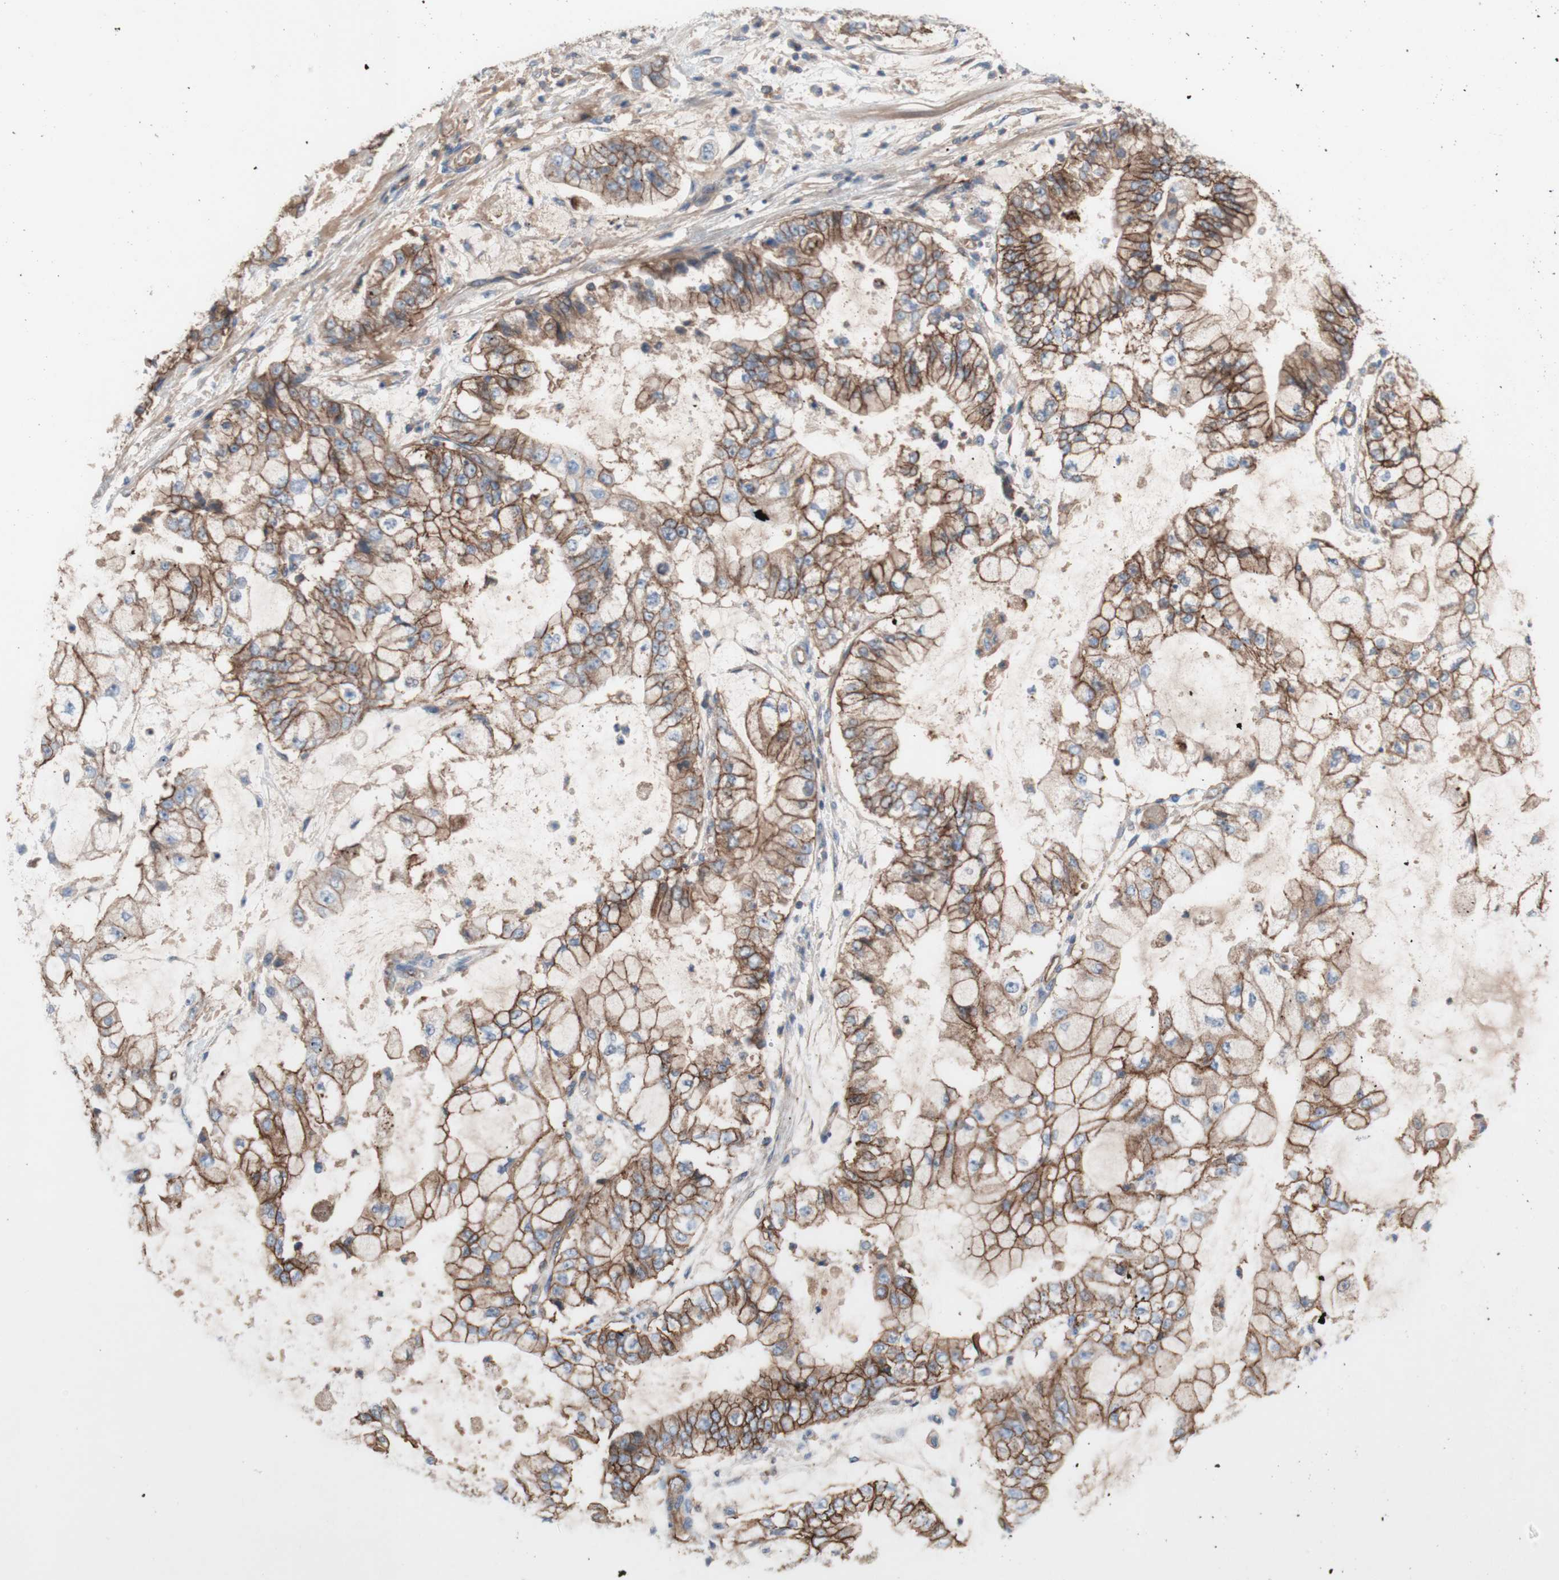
{"staining": {"intensity": "moderate", "quantity": ">75%", "location": "cytoplasmic/membranous"}, "tissue": "stomach cancer", "cell_type": "Tumor cells", "image_type": "cancer", "snomed": [{"axis": "morphology", "description": "Adenocarcinoma, NOS"}, {"axis": "topography", "description": "Stomach"}], "caption": "Immunohistochemistry (DAB (3,3'-diaminobenzidine)) staining of stomach cancer (adenocarcinoma) demonstrates moderate cytoplasmic/membranous protein expression in about >75% of tumor cells.", "gene": "CD46", "patient": {"sex": "male", "age": 76}}